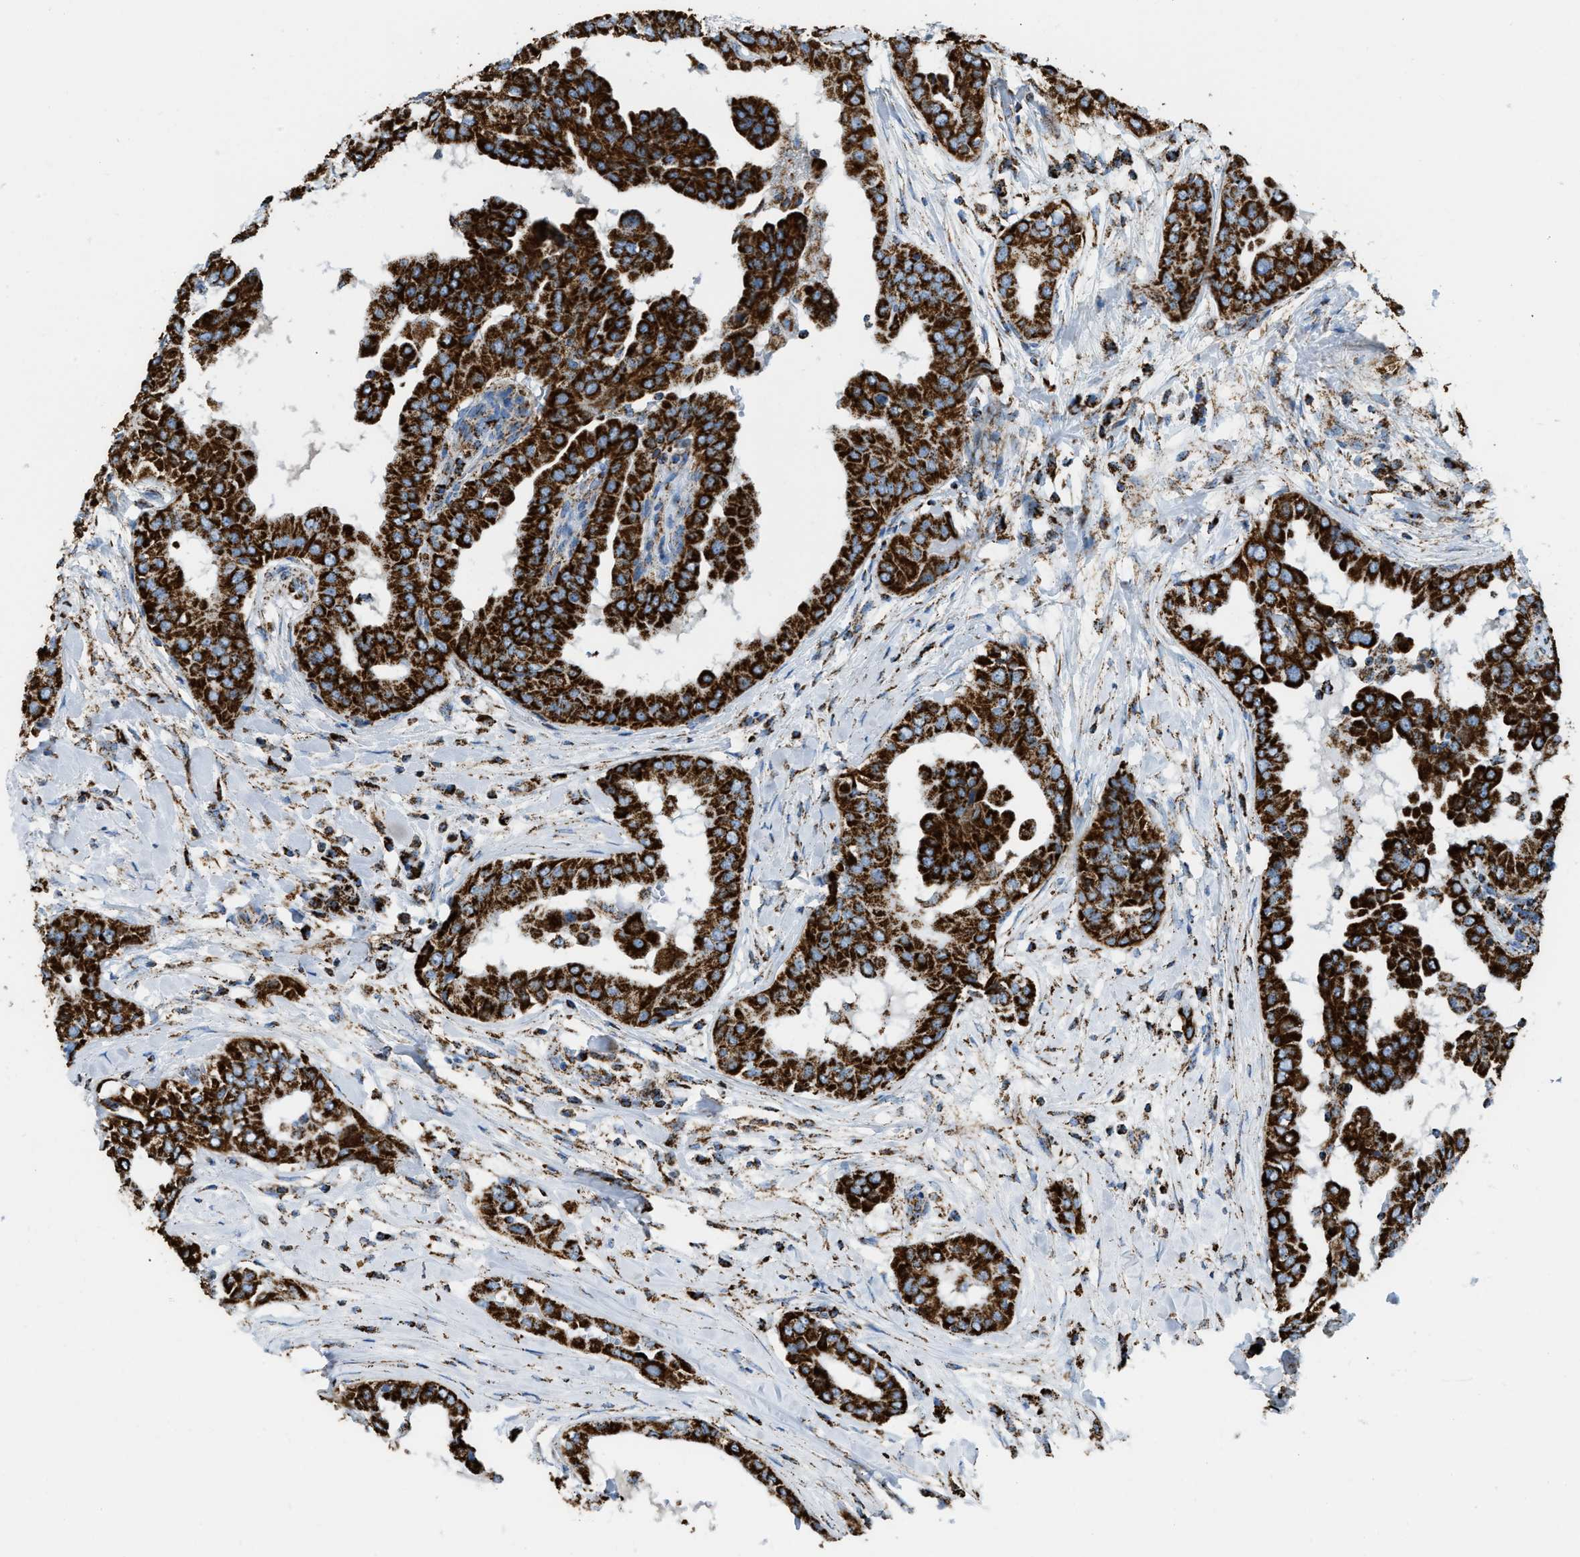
{"staining": {"intensity": "strong", "quantity": ">75%", "location": "cytoplasmic/membranous"}, "tissue": "thyroid cancer", "cell_type": "Tumor cells", "image_type": "cancer", "snomed": [{"axis": "morphology", "description": "Papillary adenocarcinoma, NOS"}, {"axis": "topography", "description": "Thyroid gland"}], "caption": "Strong cytoplasmic/membranous expression is identified in approximately >75% of tumor cells in papillary adenocarcinoma (thyroid).", "gene": "ETFB", "patient": {"sex": "male", "age": 33}}